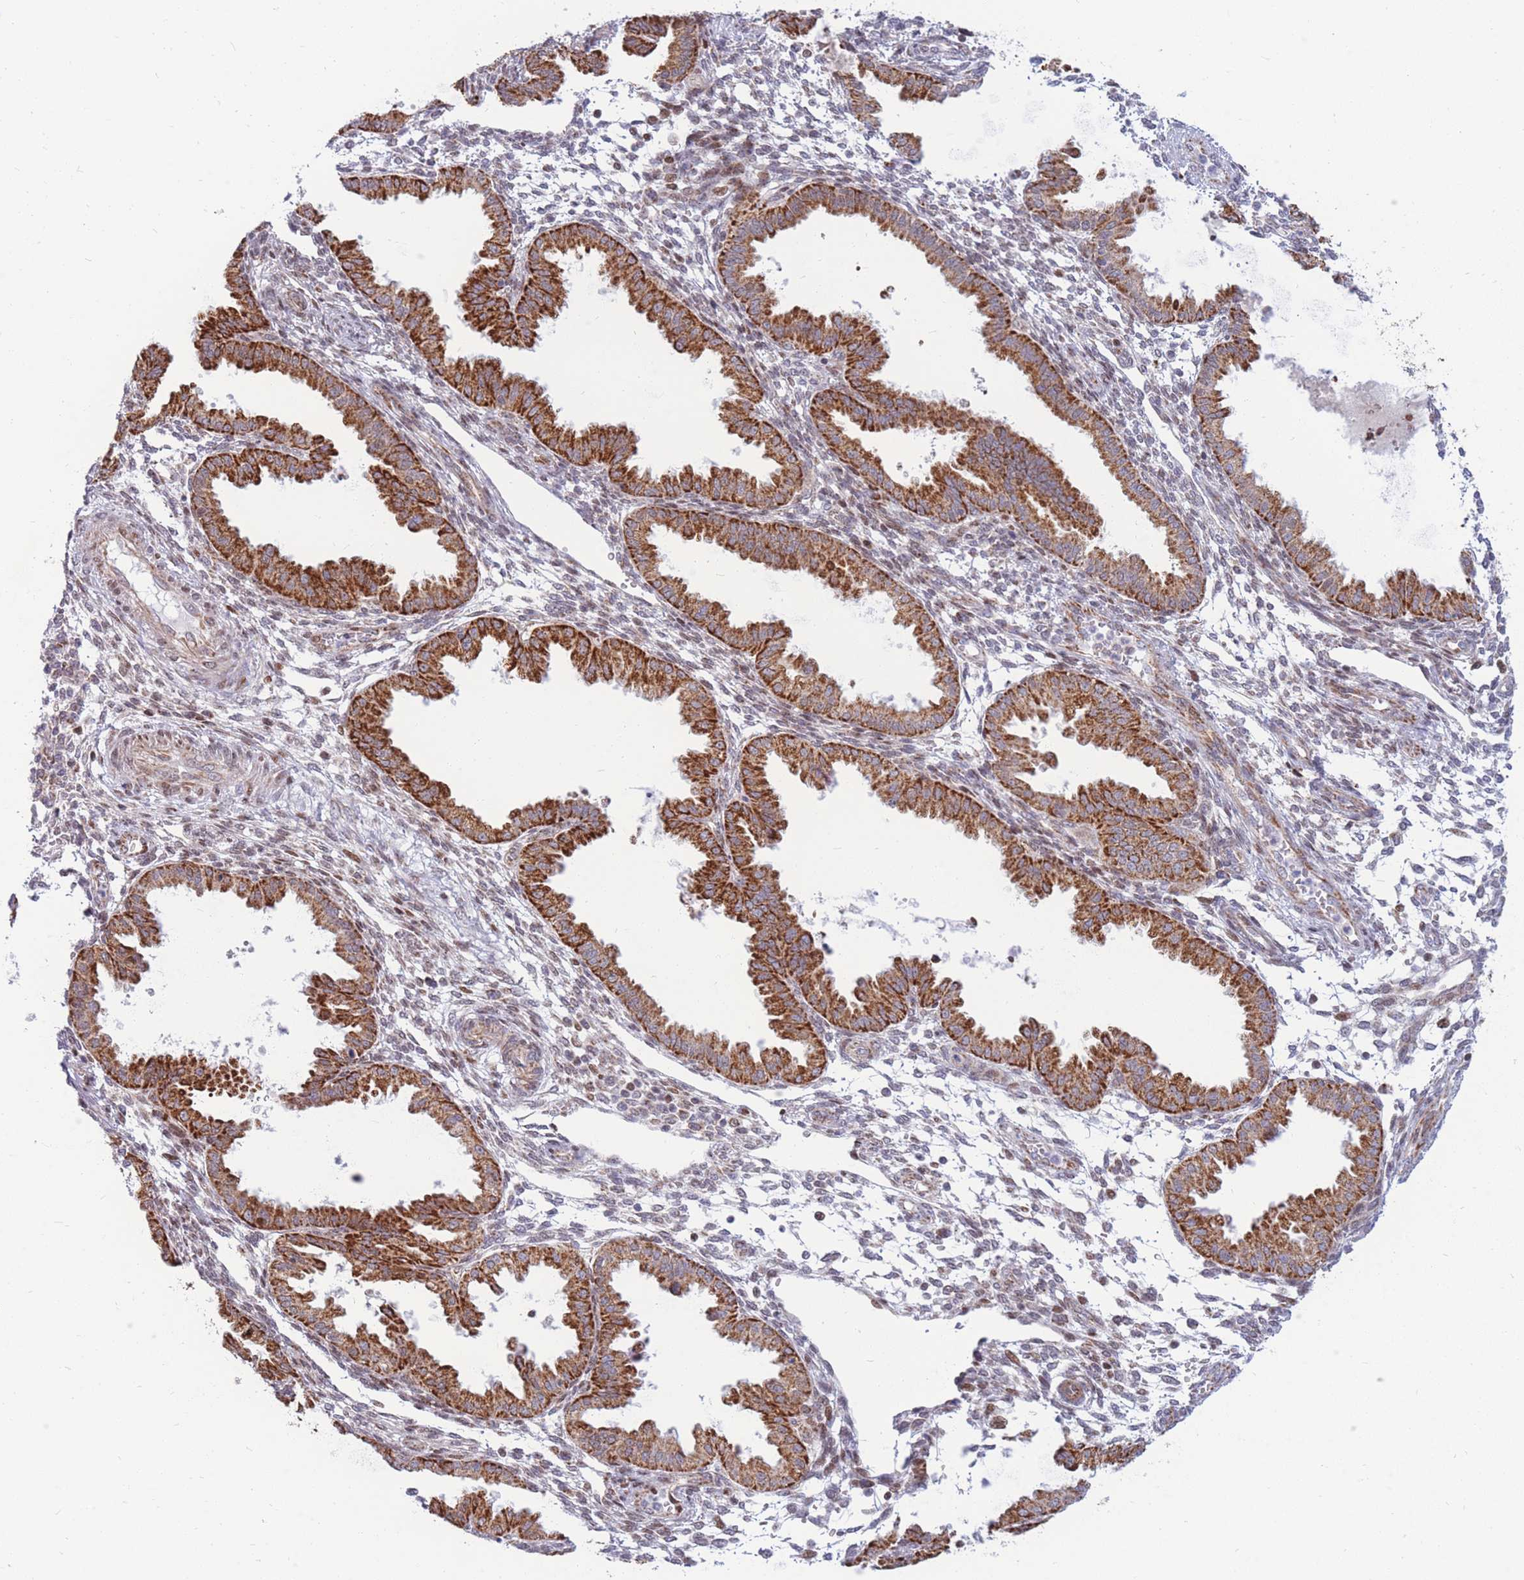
{"staining": {"intensity": "weak", "quantity": "<25%", "location": "cytoplasmic/membranous,nuclear"}, "tissue": "endometrium", "cell_type": "Cells in endometrial stroma", "image_type": "normal", "snomed": [{"axis": "morphology", "description": "Normal tissue, NOS"}, {"axis": "topography", "description": "Endometrium"}], "caption": "DAB immunohistochemical staining of unremarkable endometrium reveals no significant staining in cells in endometrial stroma.", "gene": "HSPE1", "patient": {"sex": "female", "age": 33}}